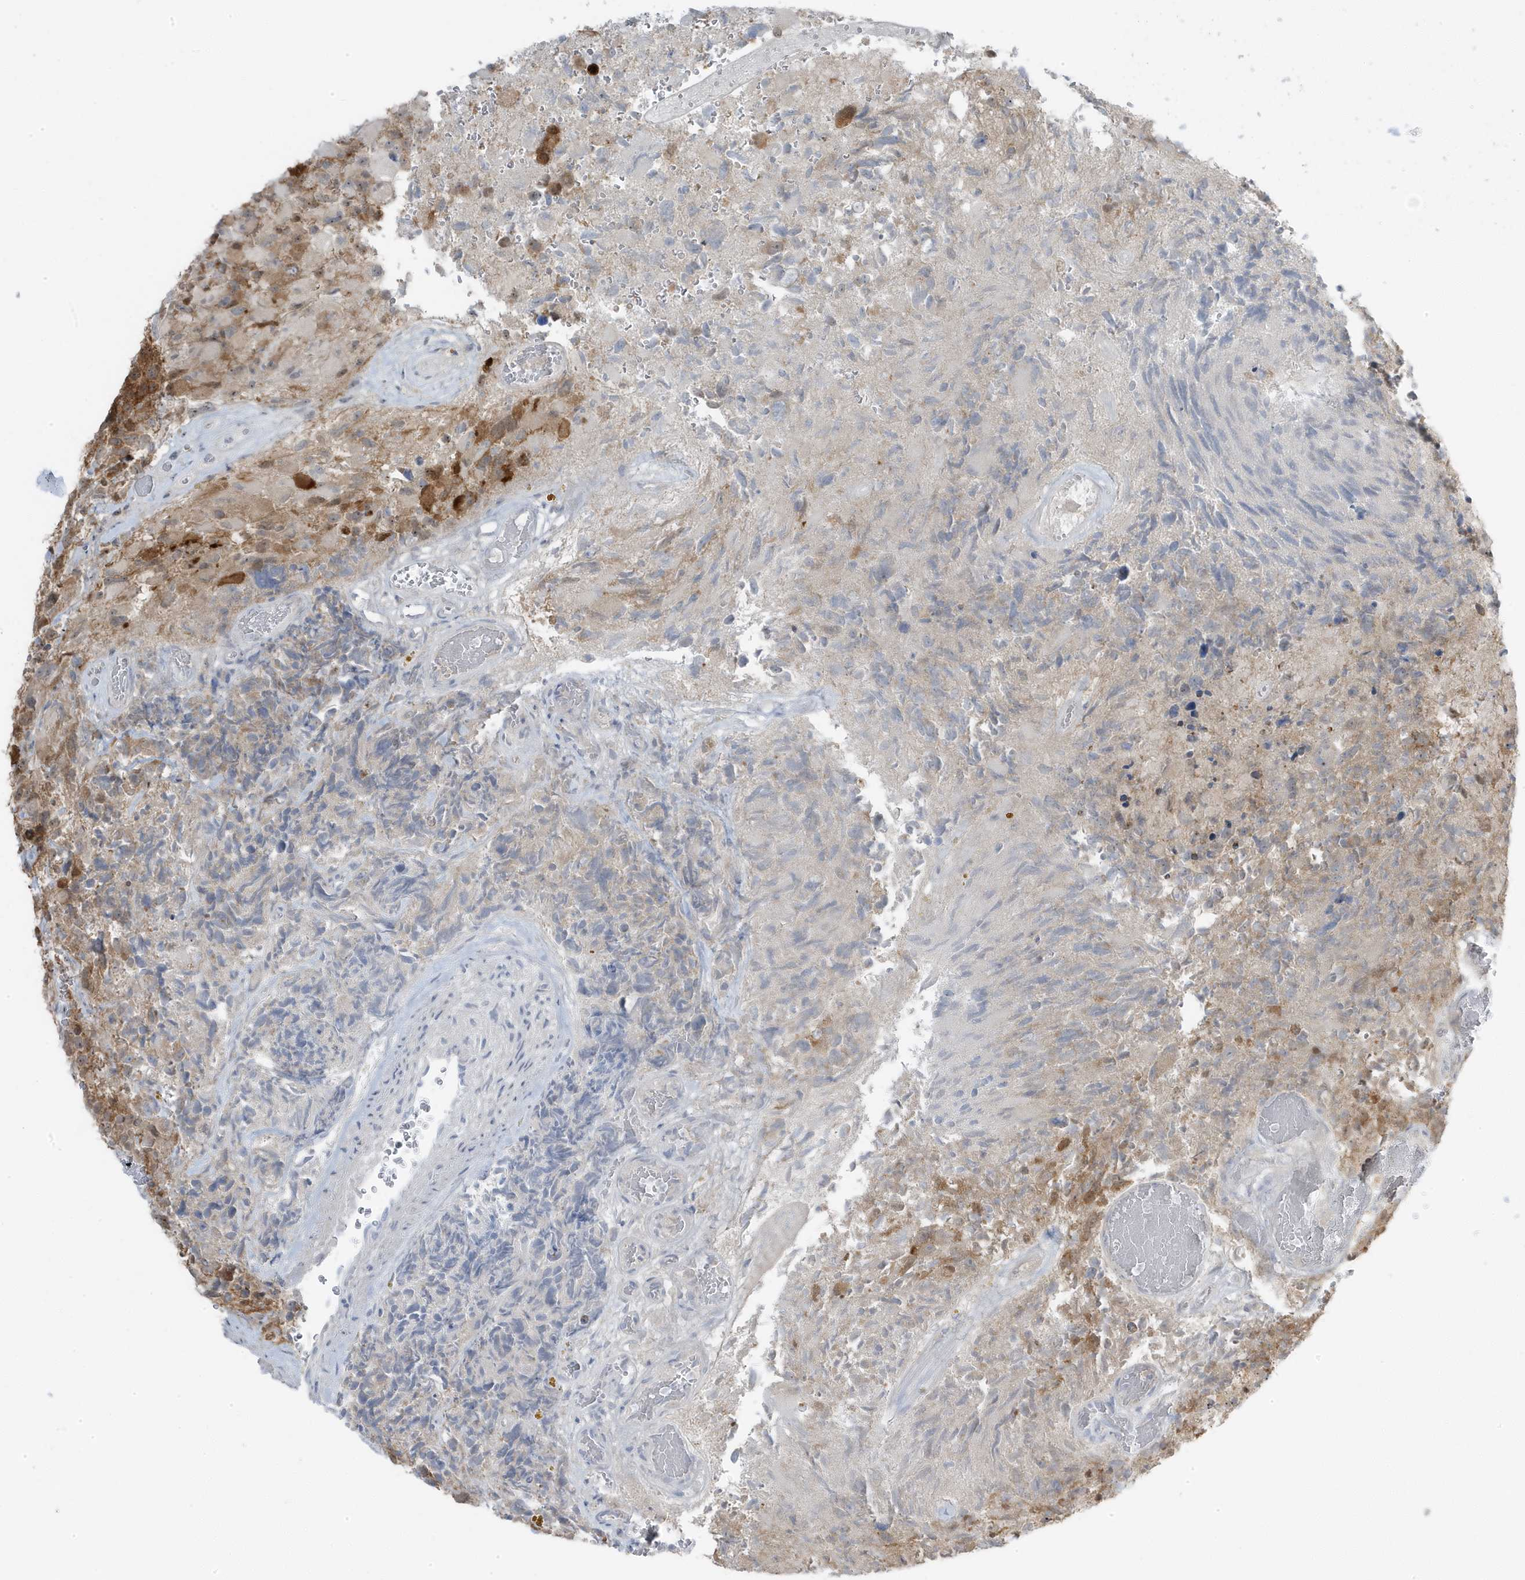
{"staining": {"intensity": "moderate", "quantity": "25%-75%", "location": "cytoplasmic/membranous"}, "tissue": "glioma", "cell_type": "Tumor cells", "image_type": "cancer", "snomed": [{"axis": "morphology", "description": "Glioma, malignant, High grade"}, {"axis": "topography", "description": "Brain"}], "caption": "This micrograph exhibits immunohistochemistry staining of high-grade glioma (malignant), with medium moderate cytoplasmic/membranous staining in approximately 25%-75% of tumor cells.", "gene": "TSEN15", "patient": {"sex": "male", "age": 69}}